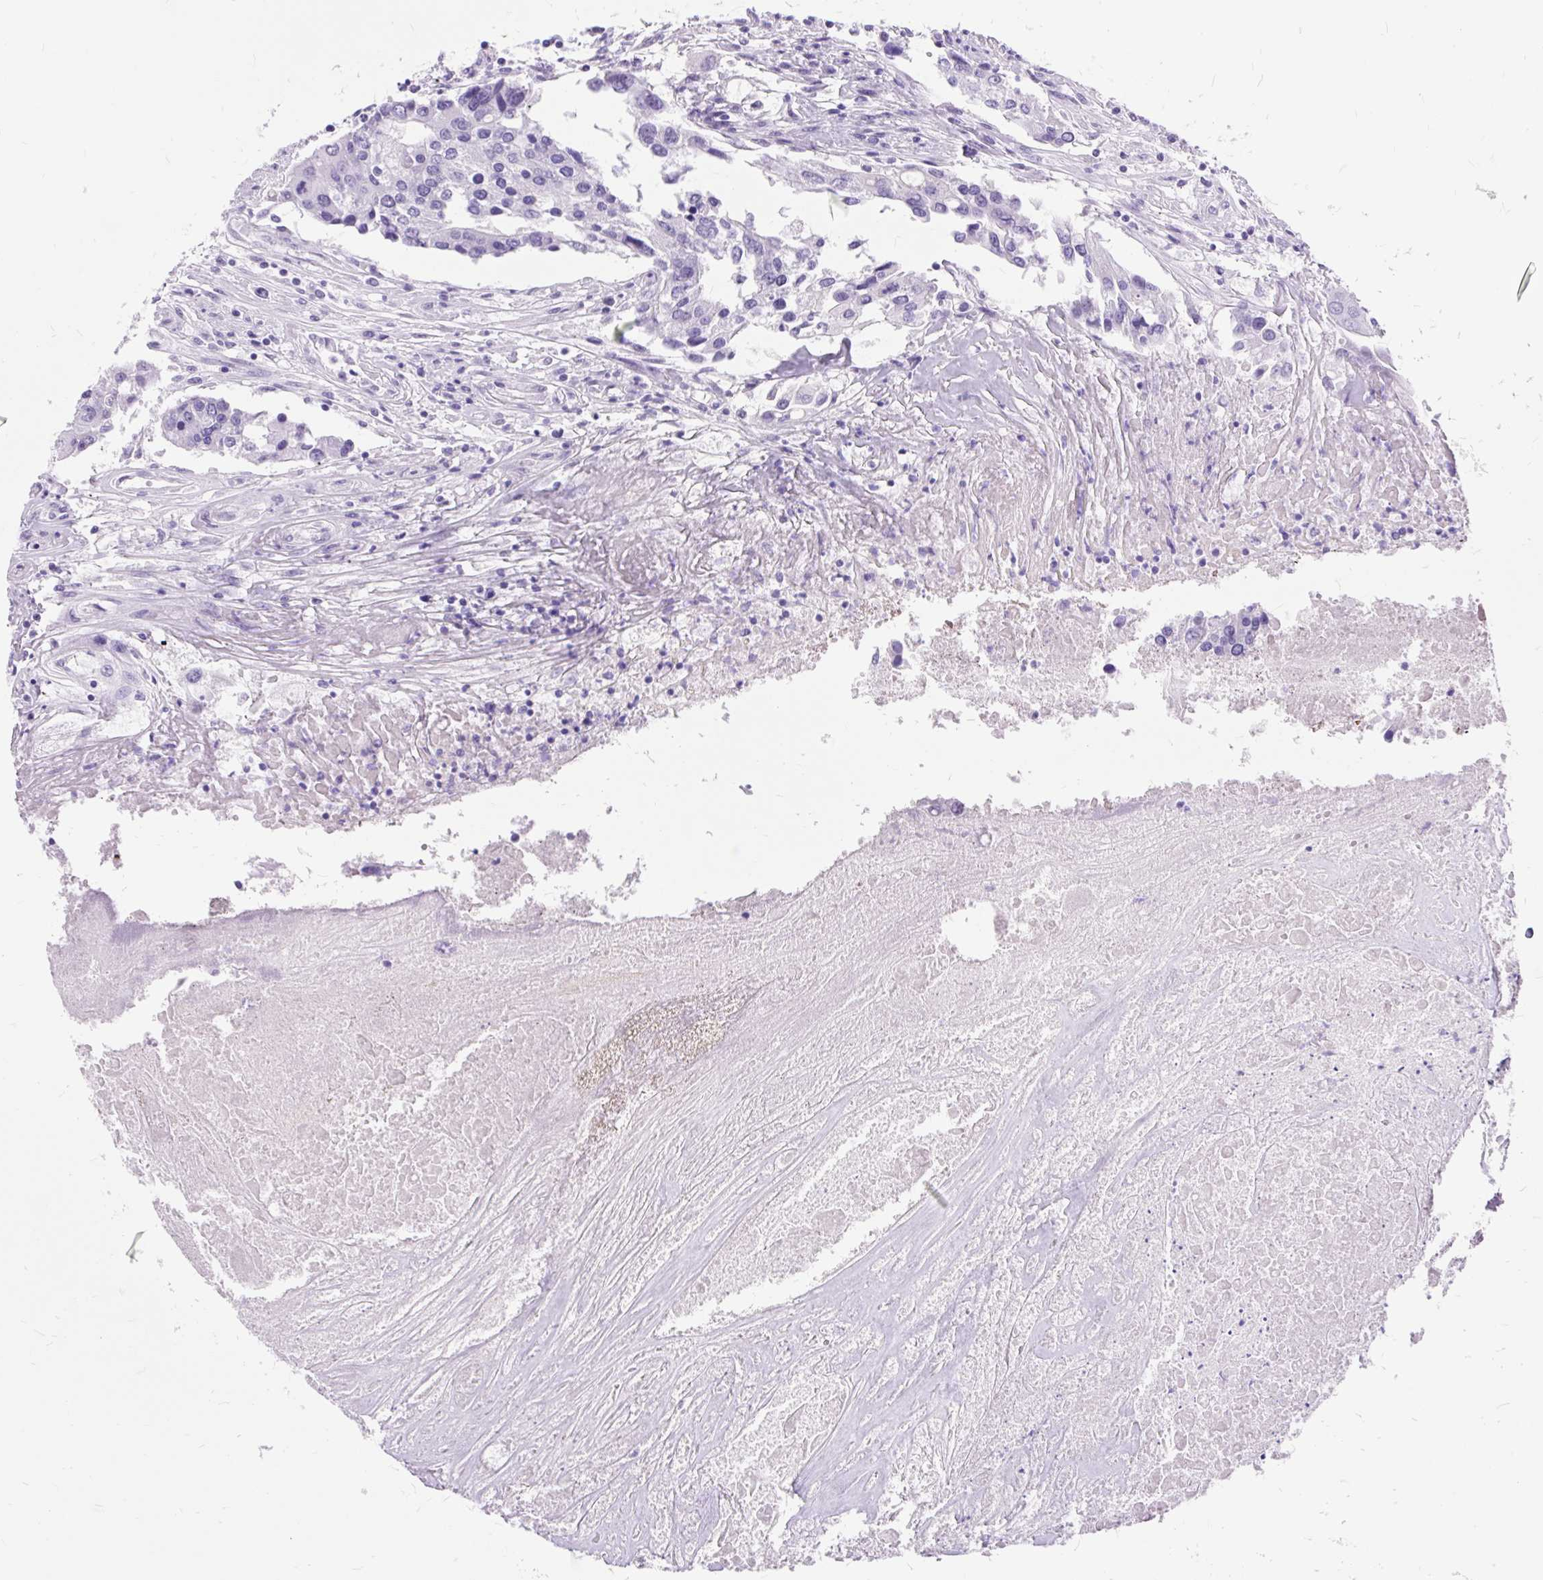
{"staining": {"intensity": "negative", "quantity": "none", "location": "none"}, "tissue": "colorectal cancer", "cell_type": "Tumor cells", "image_type": "cancer", "snomed": [{"axis": "morphology", "description": "Adenocarcinoma, NOS"}, {"axis": "topography", "description": "Colon"}], "caption": "There is no significant expression in tumor cells of colorectal cancer (adenocarcinoma). Nuclei are stained in blue.", "gene": "SCGB1A1", "patient": {"sex": "male", "age": 77}}